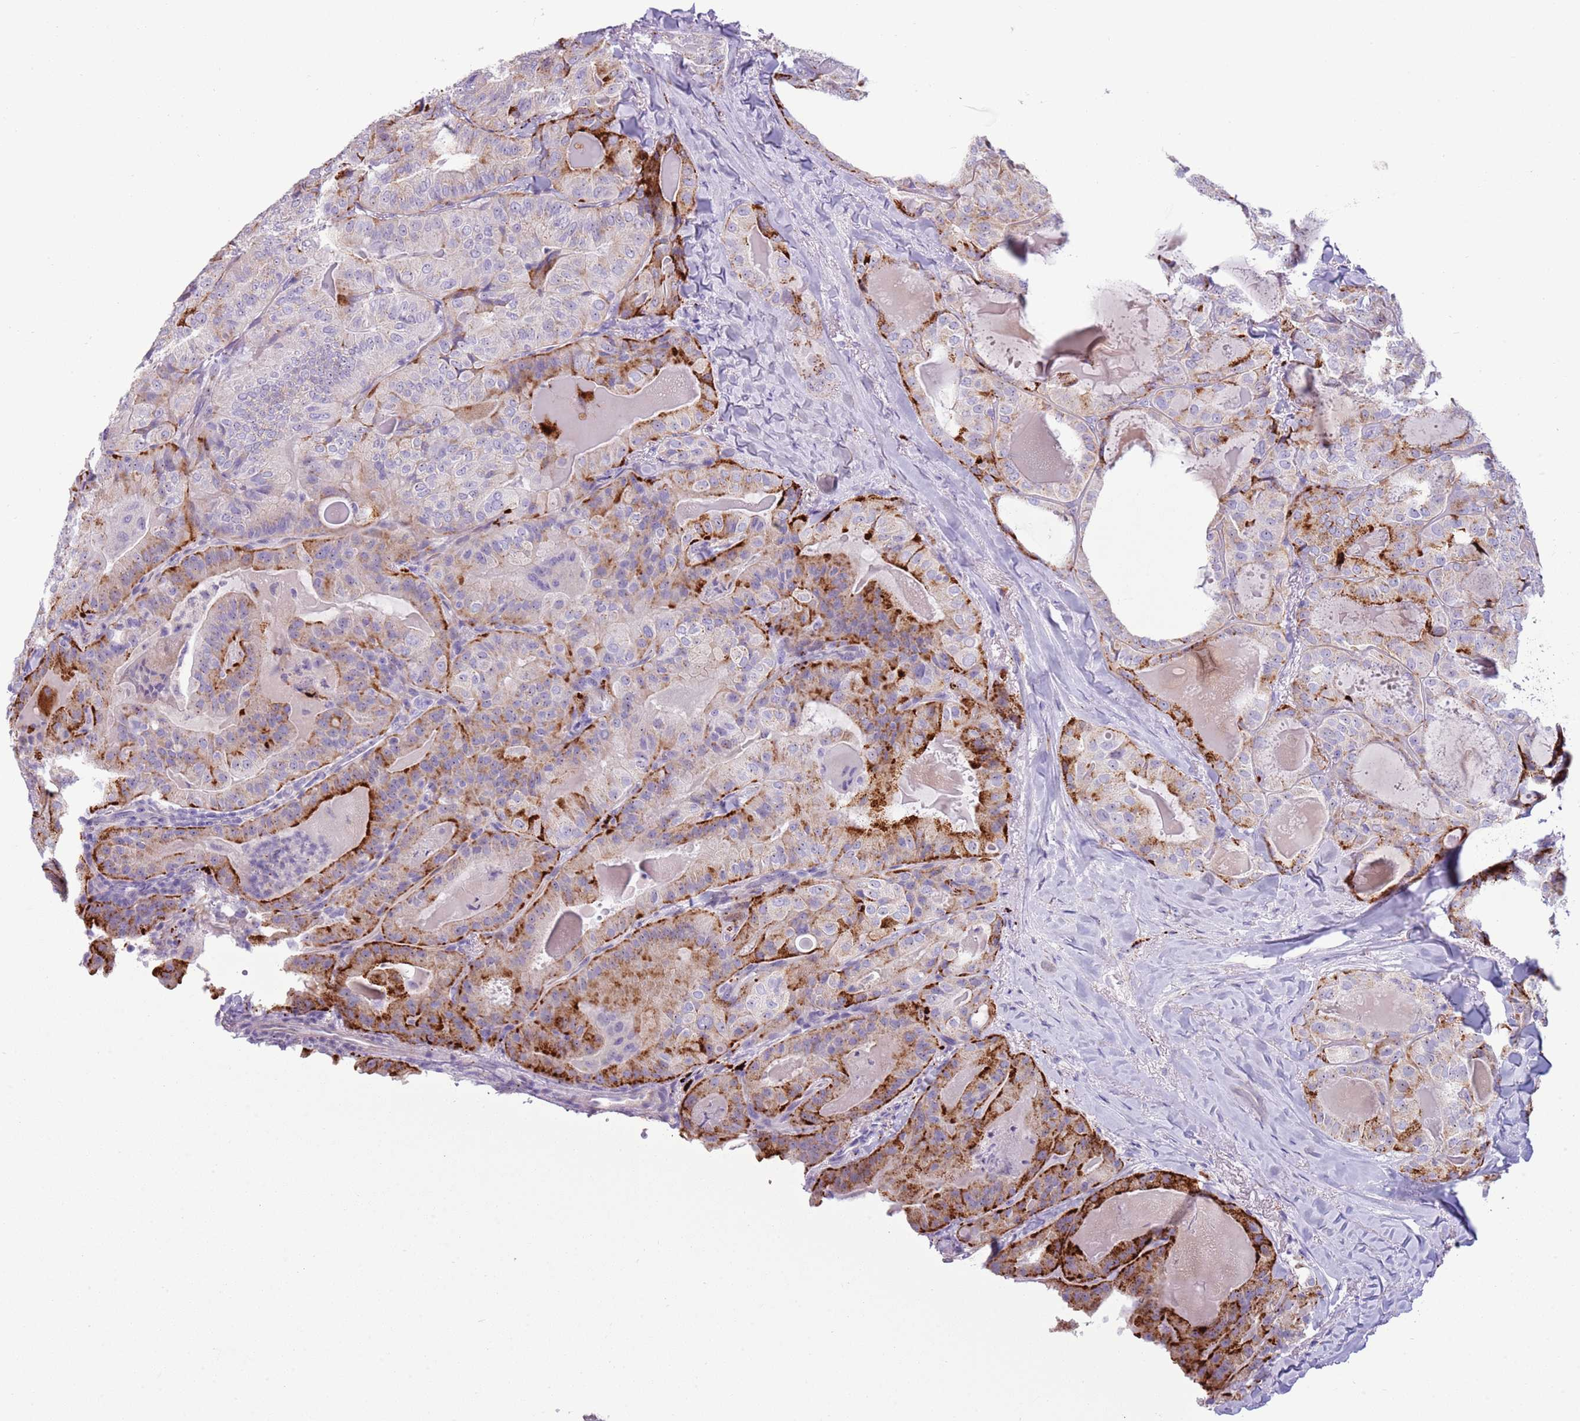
{"staining": {"intensity": "strong", "quantity": "<25%", "location": "cytoplasmic/membranous"}, "tissue": "thyroid cancer", "cell_type": "Tumor cells", "image_type": "cancer", "snomed": [{"axis": "morphology", "description": "Papillary adenocarcinoma, NOS"}, {"axis": "topography", "description": "Thyroid gland"}], "caption": "Immunohistochemical staining of thyroid cancer (papillary adenocarcinoma) displays medium levels of strong cytoplasmic/membranous protein staining in about <25% of tumor cells. The staining was performed using DAB (3,3'-diaminobenzidine), with brown indicating positive protein expression. Nuclei are stained blue with hematoxylin.", "gene": "NBPF6", "patient": {"sex": "female", "age": 68}}